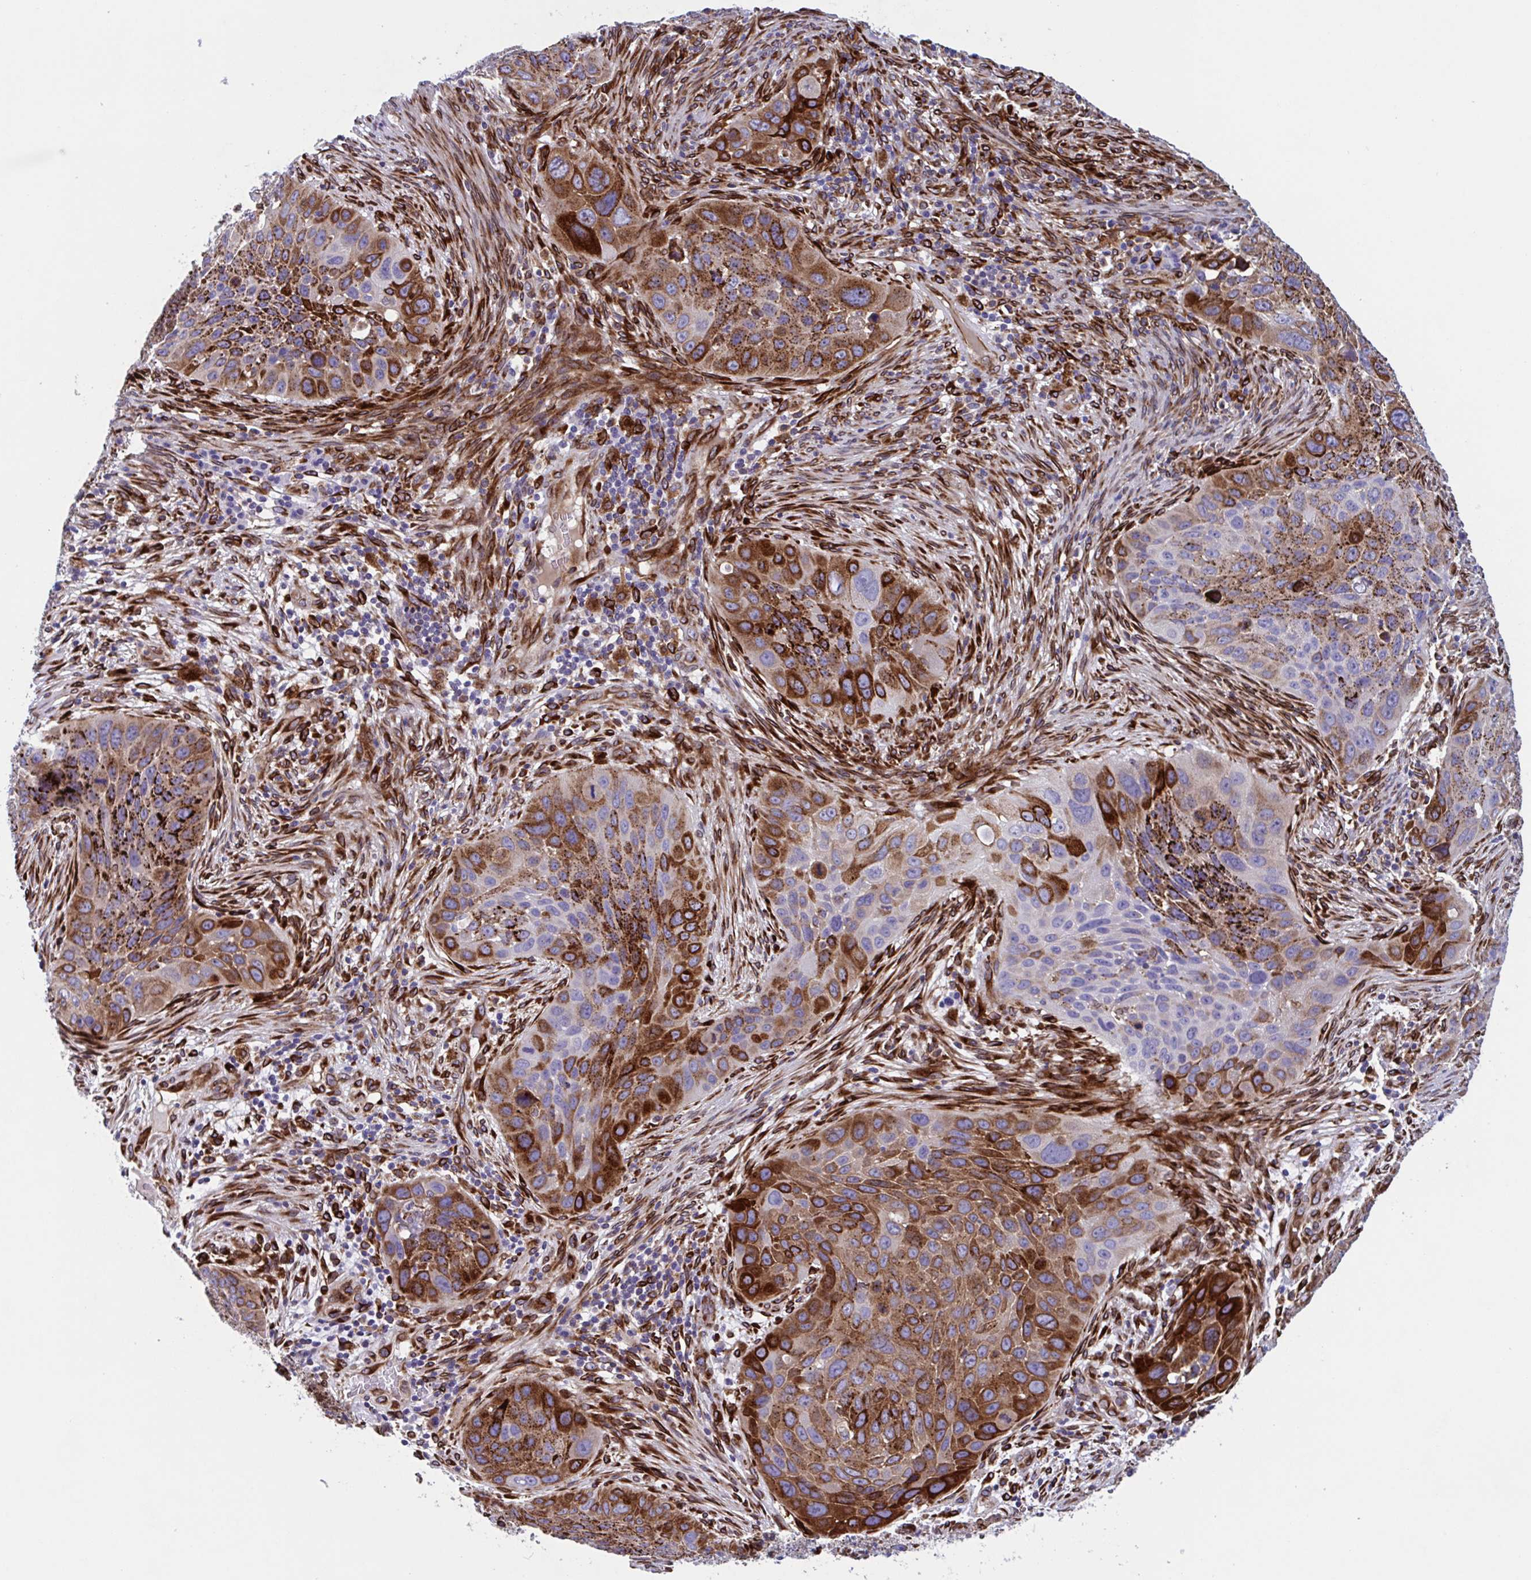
{"staining": {"intensity": "strong", "quantity": "25%-75%", "location": "cytoplasmic/membranous"}, "tissue": "lung cancer", "cell_type": "Tumor cells", "image_type": "cancer", "snomed": [{"axis": "morphology", "description": "Squamous cell carcinoma, NOS"}, {"axis": "topography", "description": "Lung"}], "caption": "The image demonstrates immunohistochemical staining of squamous cell carcinoma (lung). There is strong cytoplasmic/membranous staining is present in about 25%-75% of tumor cells.", "gene": "RFK", "patient": {"sex": "male", "age": 63}}